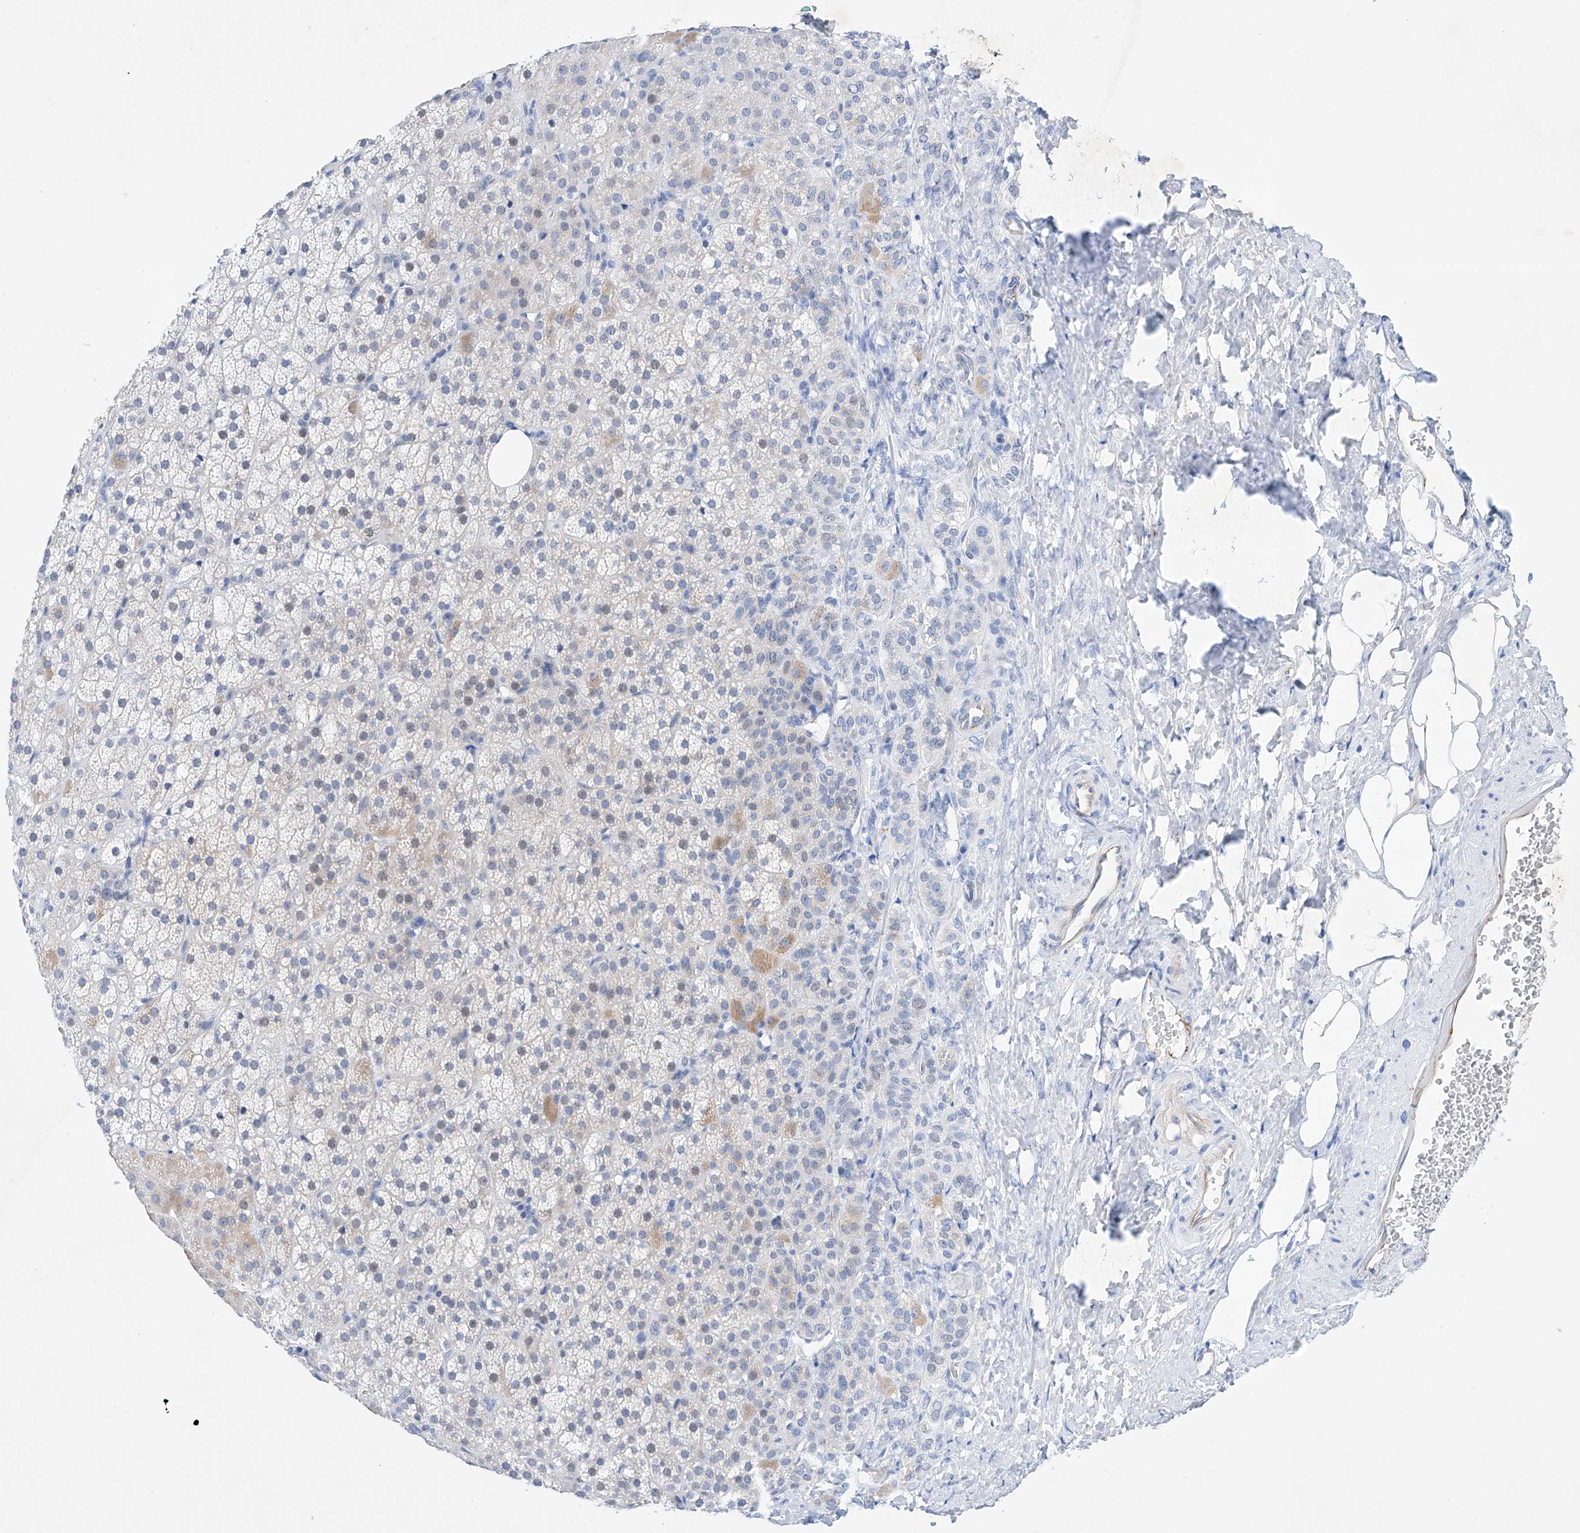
{"staining": {"intensity": "weak", "quantity": "<25%", "location": "cytoplasmic/membranous"}, "tissue": "adrenal gland", "cell_type": "Glandular cells", "image_type": "normal", "snomed": [{"axis": "morphology", "description": "Normal tissue, NOS"}, {"axis": "topography", "description": "Adrenal gland"}], "caption": "IHC image of benign adrenal gland: human adrenal gland stained with DAB (3,3'-diaminobenzidine) displays no significant protein expression in glandular cells.", "gene": "ETV7", "patient": {"sex": "female", "age": 57}}